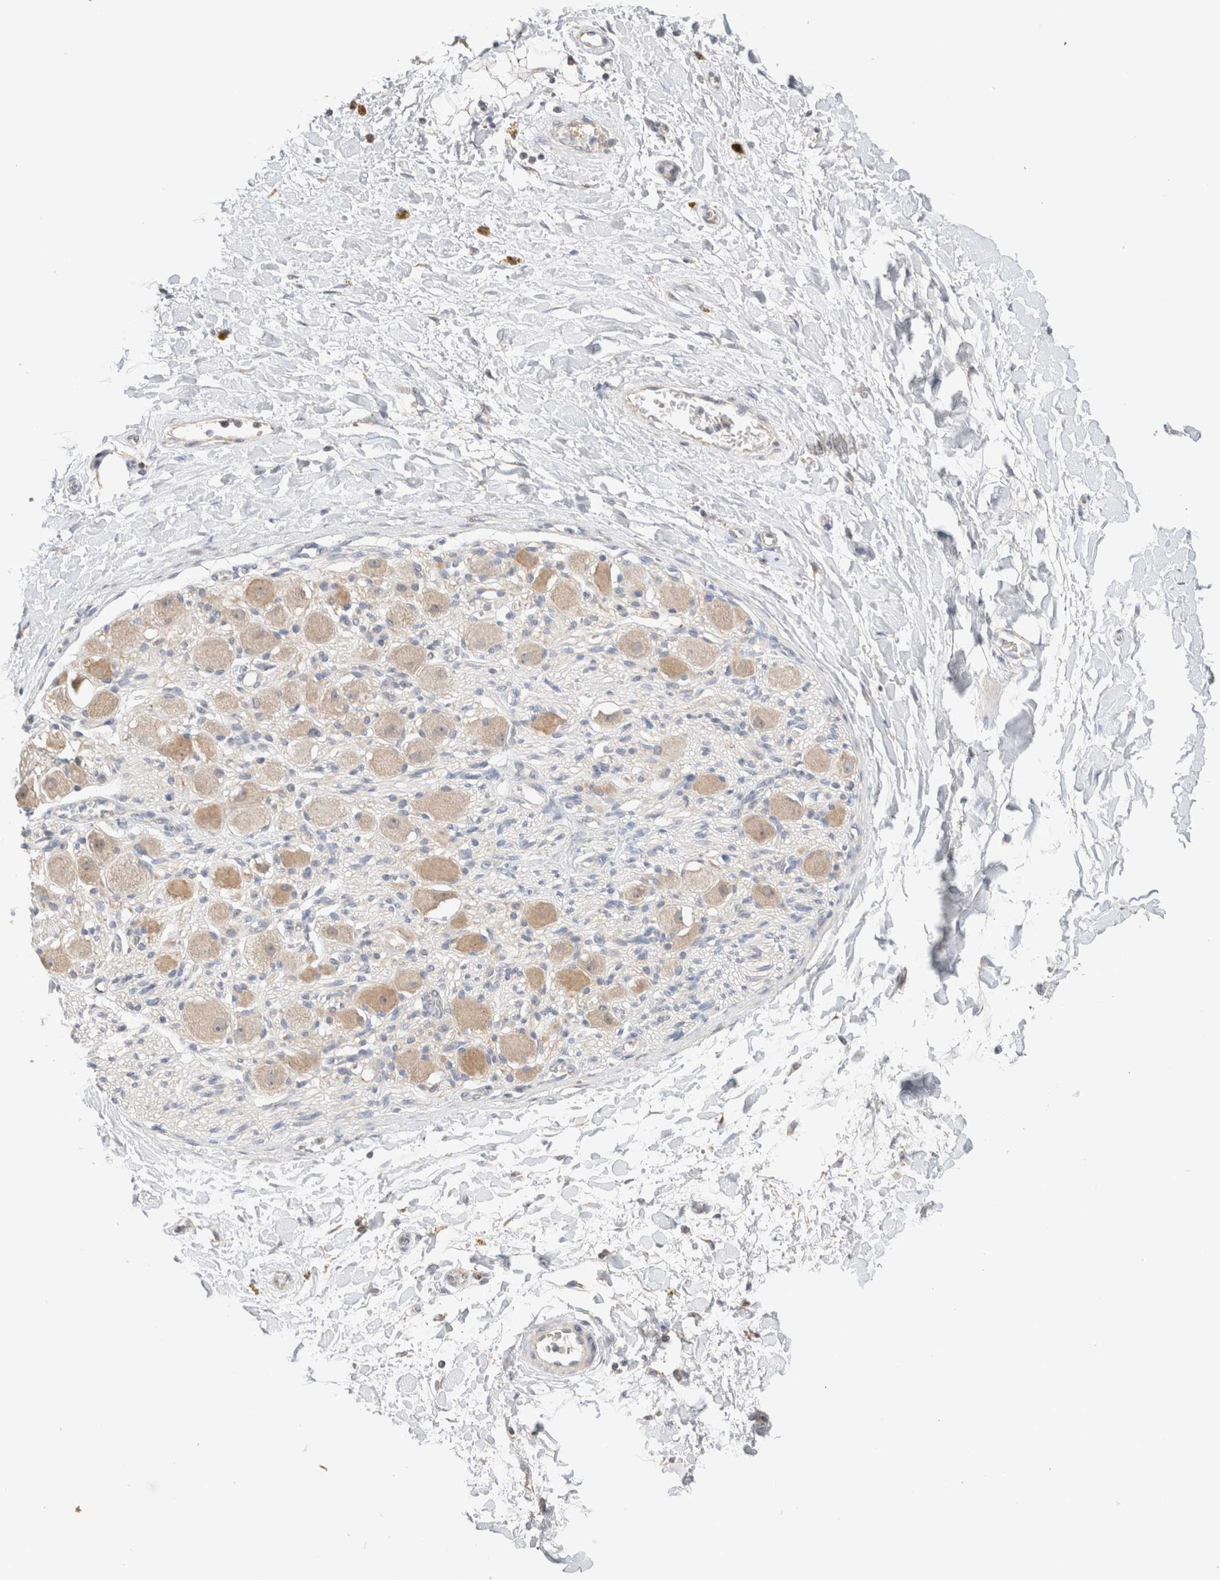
{"staining": {"intensity": "moderate", "quantity": ">75%", "location": "cytoplasmic/membranous"}, "tissue": "adipose tissue", "cell_type": "Adipocytes", "image_type": "normal", "snomed": [{"axis": "morphology", "description": "Normal tissue, NOS"}, {"axis": "topography", "description": "Kidney"}, {"axis": "topography", "description": "Peripheral nerve tissue"}], "caption": "Immunohistochemical staining of normal adipose tissue displays >75% levels of moderate cytoplasmic/membranous protein expression in approximately >75% of adipocytes. The staining was performed using DAB to visualize the protein expression in brown, while the nuclei were stained in blue with hematoxylin (Magnification: 20x).", "gene": "CA13", "patient": {"sex": "male", "age": 7}}